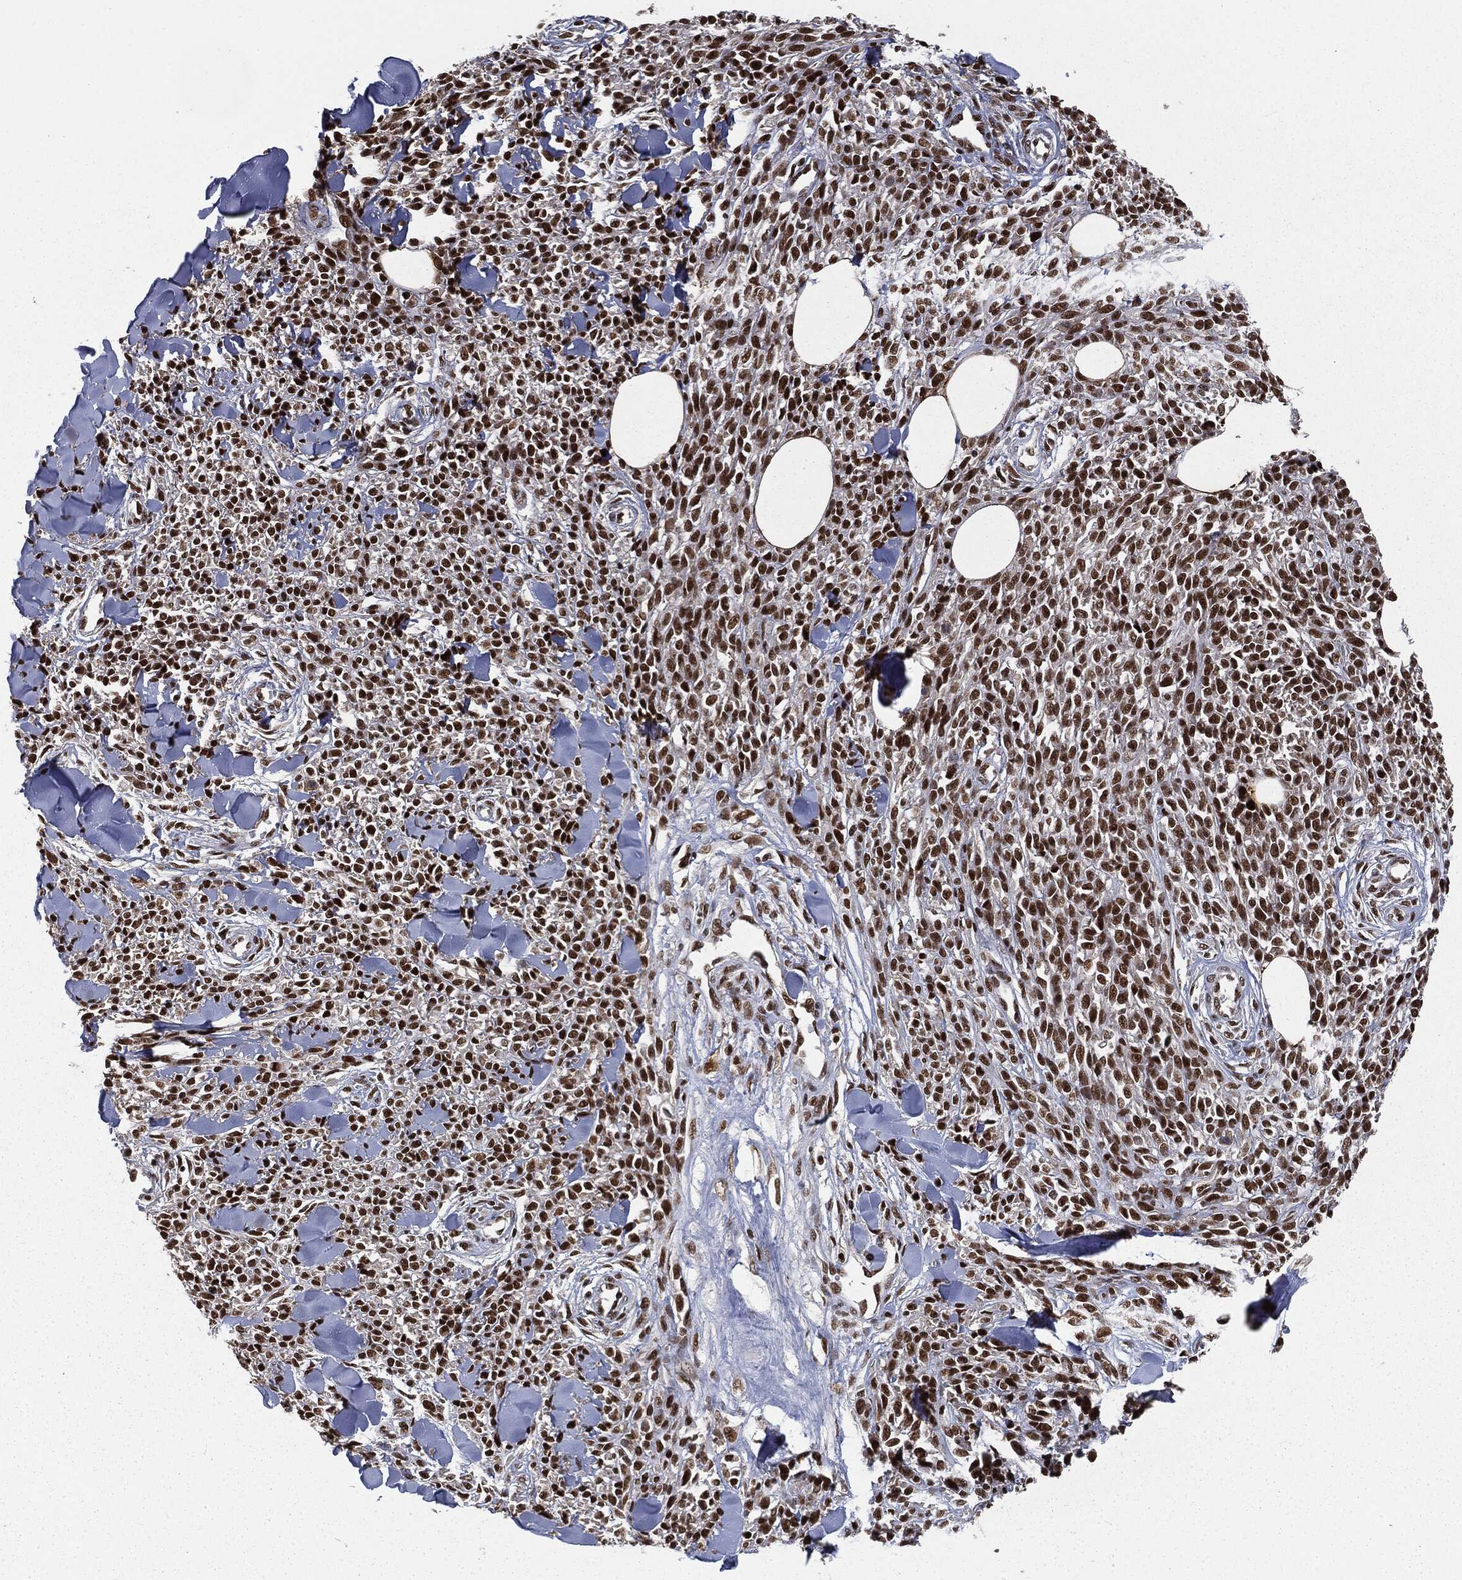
{"staining": {"intensity": "strong", "quantity": ">75%", "location": "nuclear"}, "tissue": "melanoma", "cell_type": "Tumor cells", "image_type": "cancer", "snomed": [{"axis": "morphology", "description": "Malignant melanoma, NOS"}, {"axis": "topography", "description": "Skin"}, {"axis": "topography", "description": "Skin of trunk"}], "caption": "Protein expression analysis of human melanoma reveals strong nuclear staining in approximately >75% of tumor cells. Using DAB (brown) and hematoxylin (blue) stains, captured at high magnification using brightfield microscopy.", "gene": "DPH2", "patient": {"sex": "male", "age": 74}}